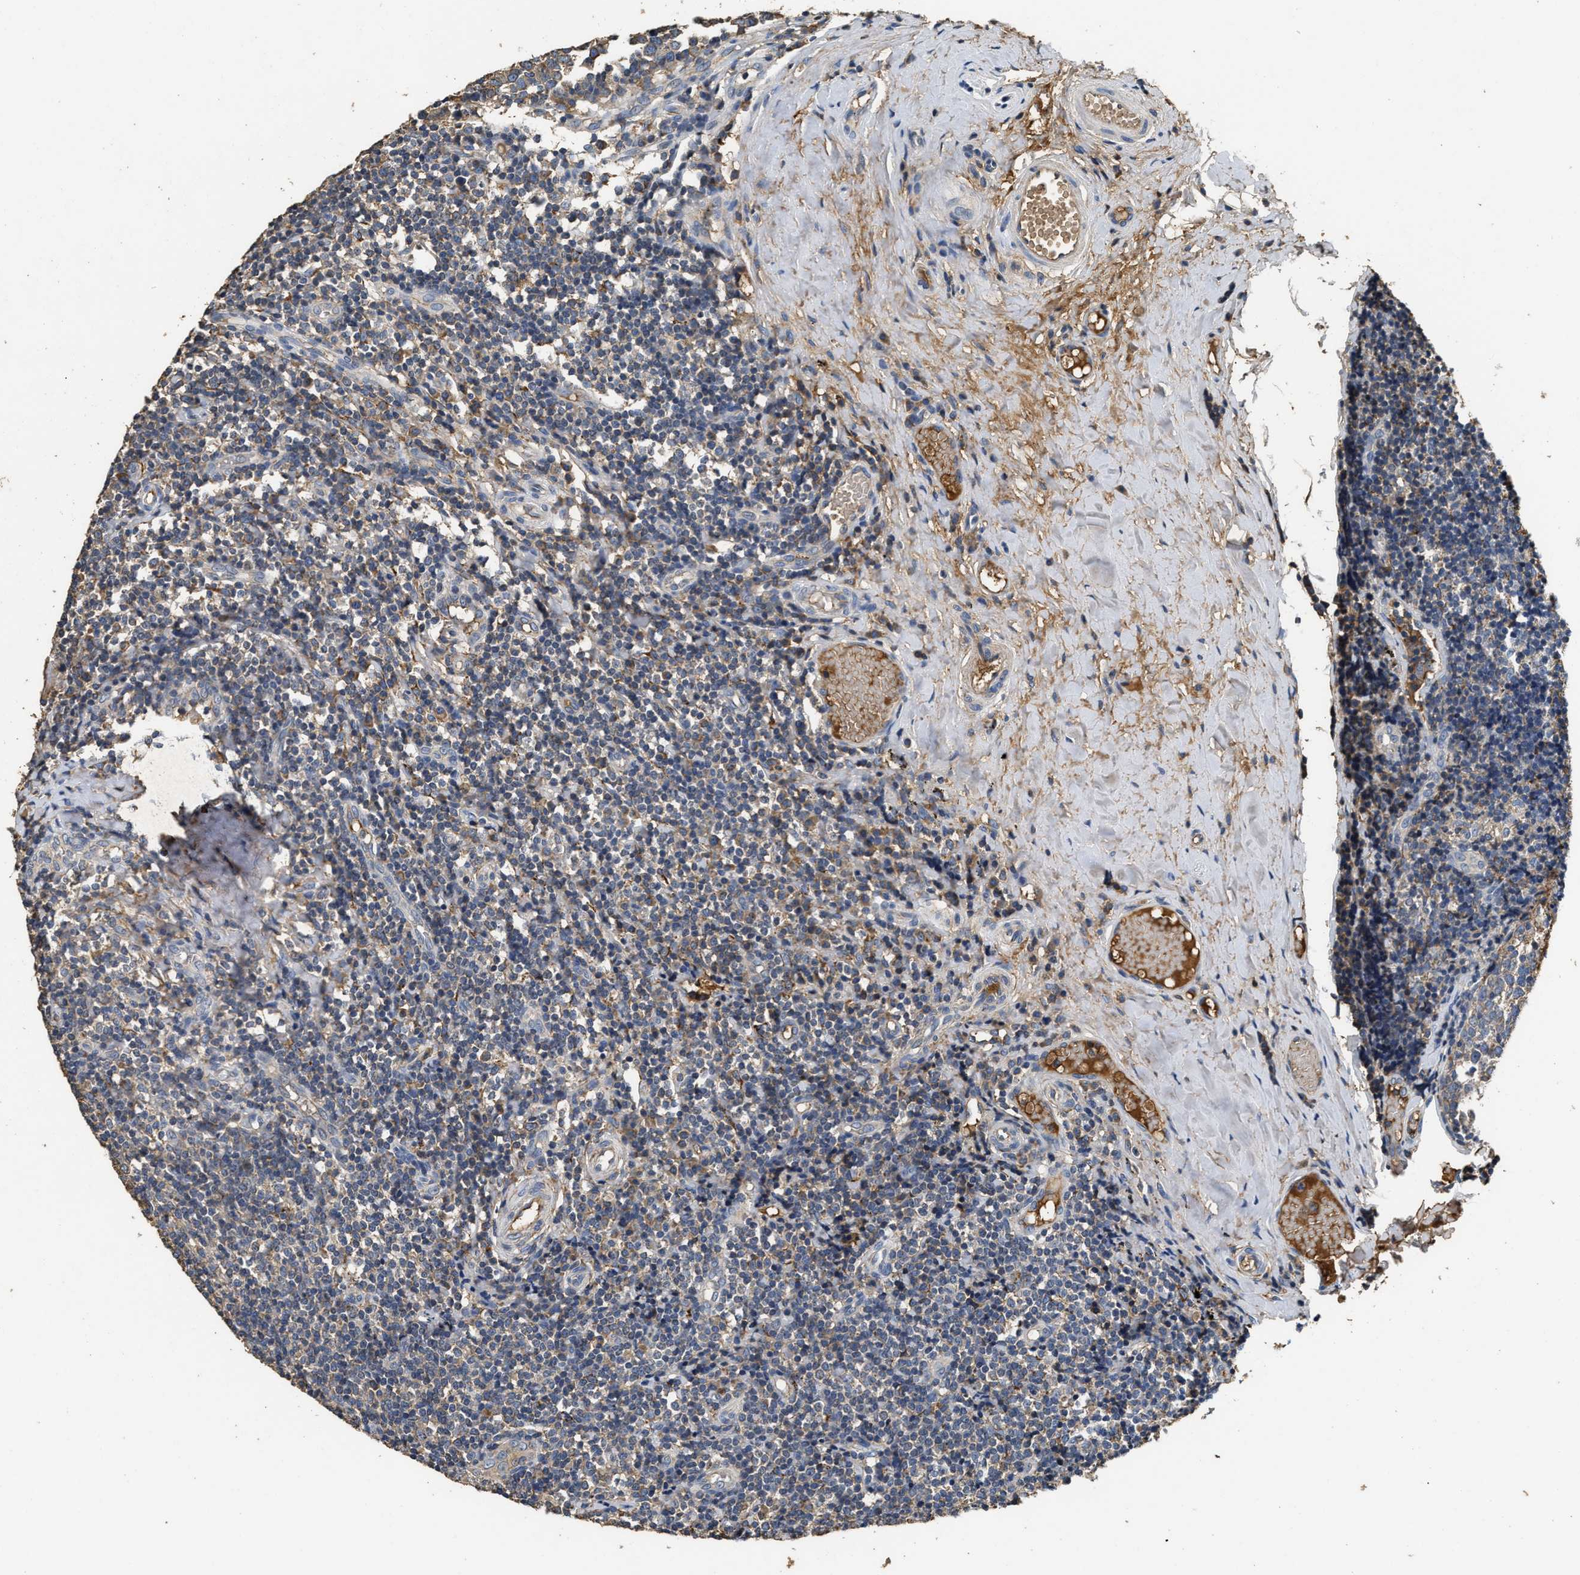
{"staining": {"intensity": "moderate", "quantity": "<25%", "location": "cytoplasmic/membranous"}, "tissue": "tonsil", "cell_type": "Germinal center cells", "image_type": "normal", "snomed": [{"axis": "morphology", "description": "Normal tissue, NOS"}, {"axis": "topography", "description": "Tonsil"}], "caption": "Tonsil stained with IHC demonstrates moderate cytoplasmic/membranous expression in about <25% of germinal center cells. (DAB = brown stain, brightfield microscopy at high magnification).", "gene": "C3", "patient": {"sex": "female", "age": 19}}